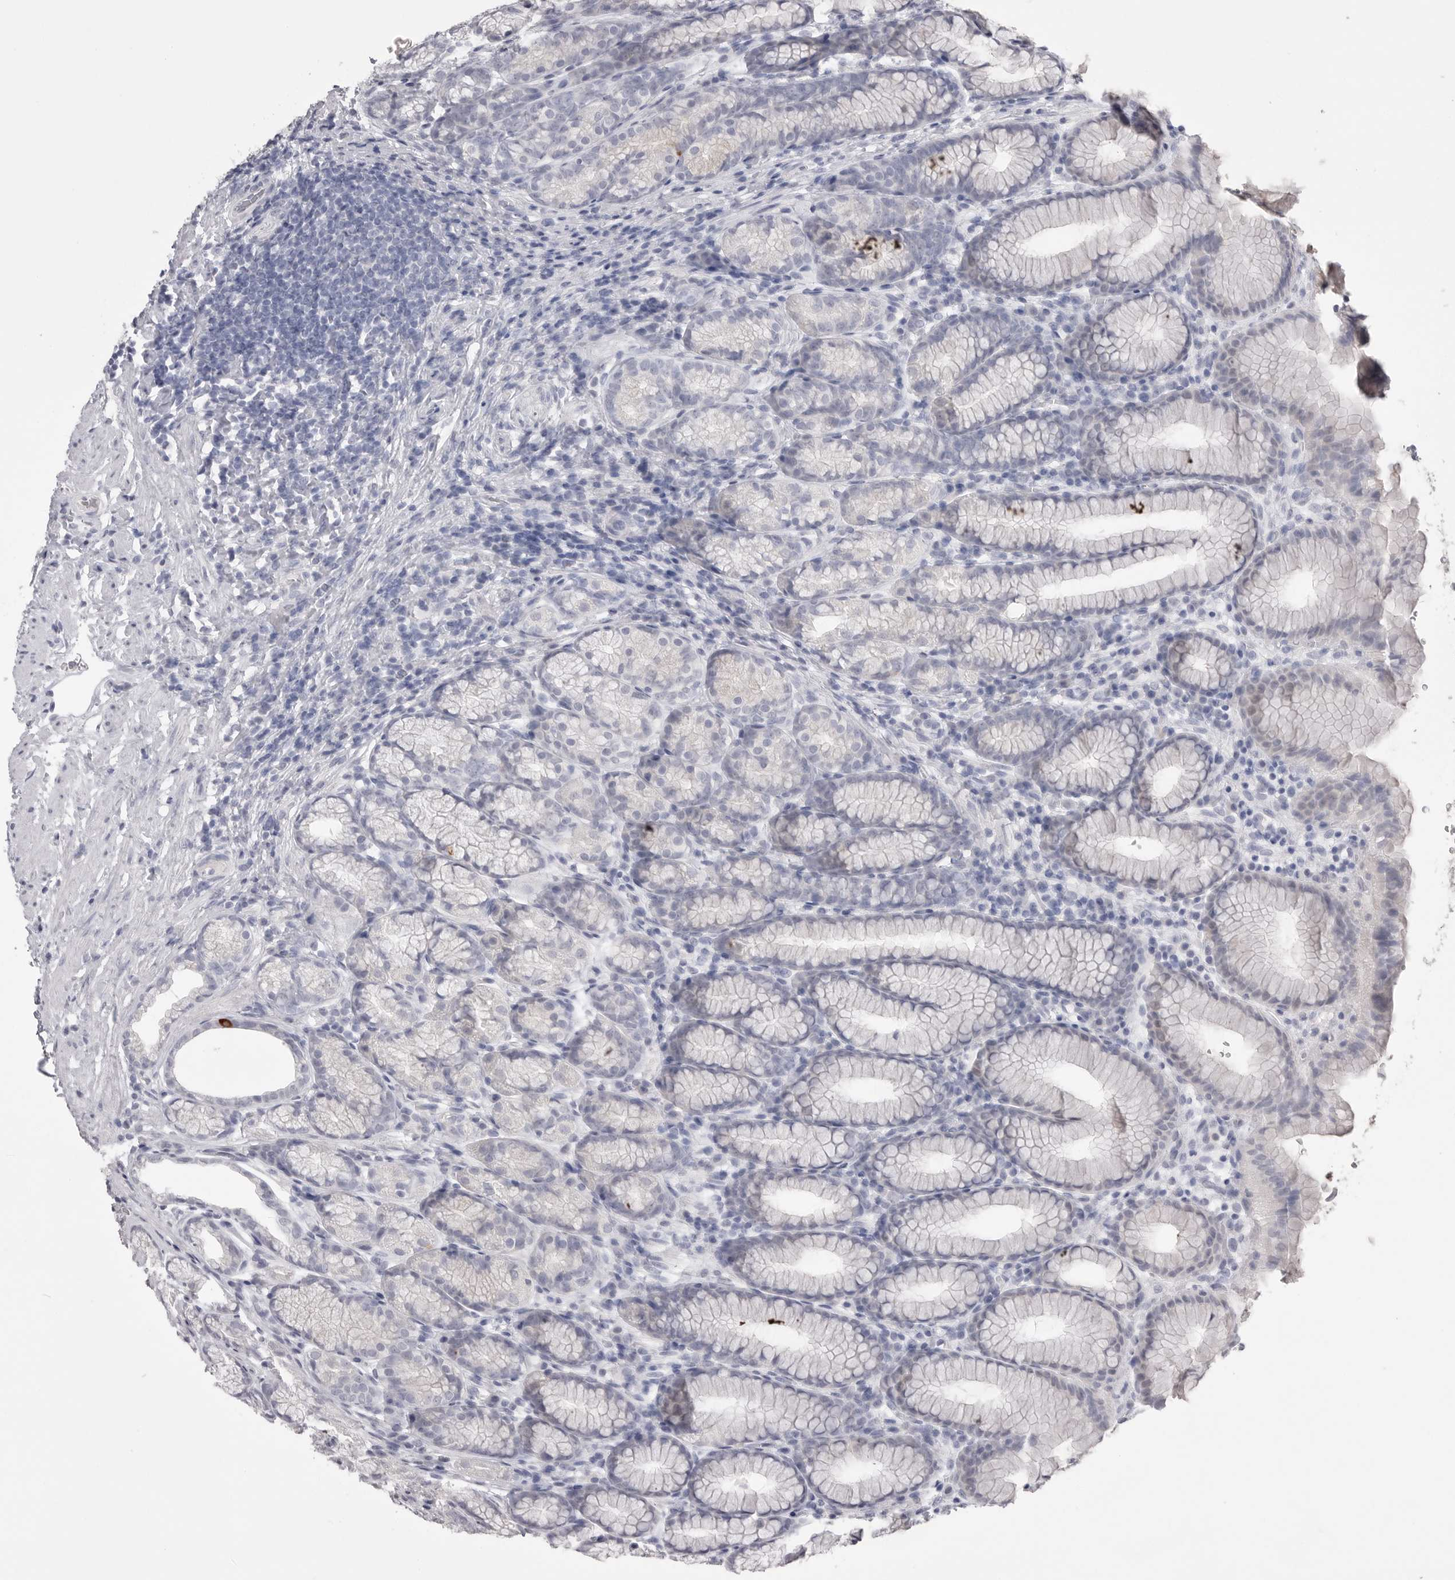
{"staining": {"intensity": "negative", "quantity": "none", "location": "none"}, "tissue": "stomach", "cell_type": "Glandular cells", "image_type": "normal", "snomed": [{"axis": "morphology", "description": "Normal tissue, NOS"}, {"axis": "topography", "description": "Stomach"}], "caption": "Immunohistochemical staining of normal human stomach reveals no significant positivity in glandular cells.", "gene": "CPB1", "patient": {"sex": "male", "age": 42}}